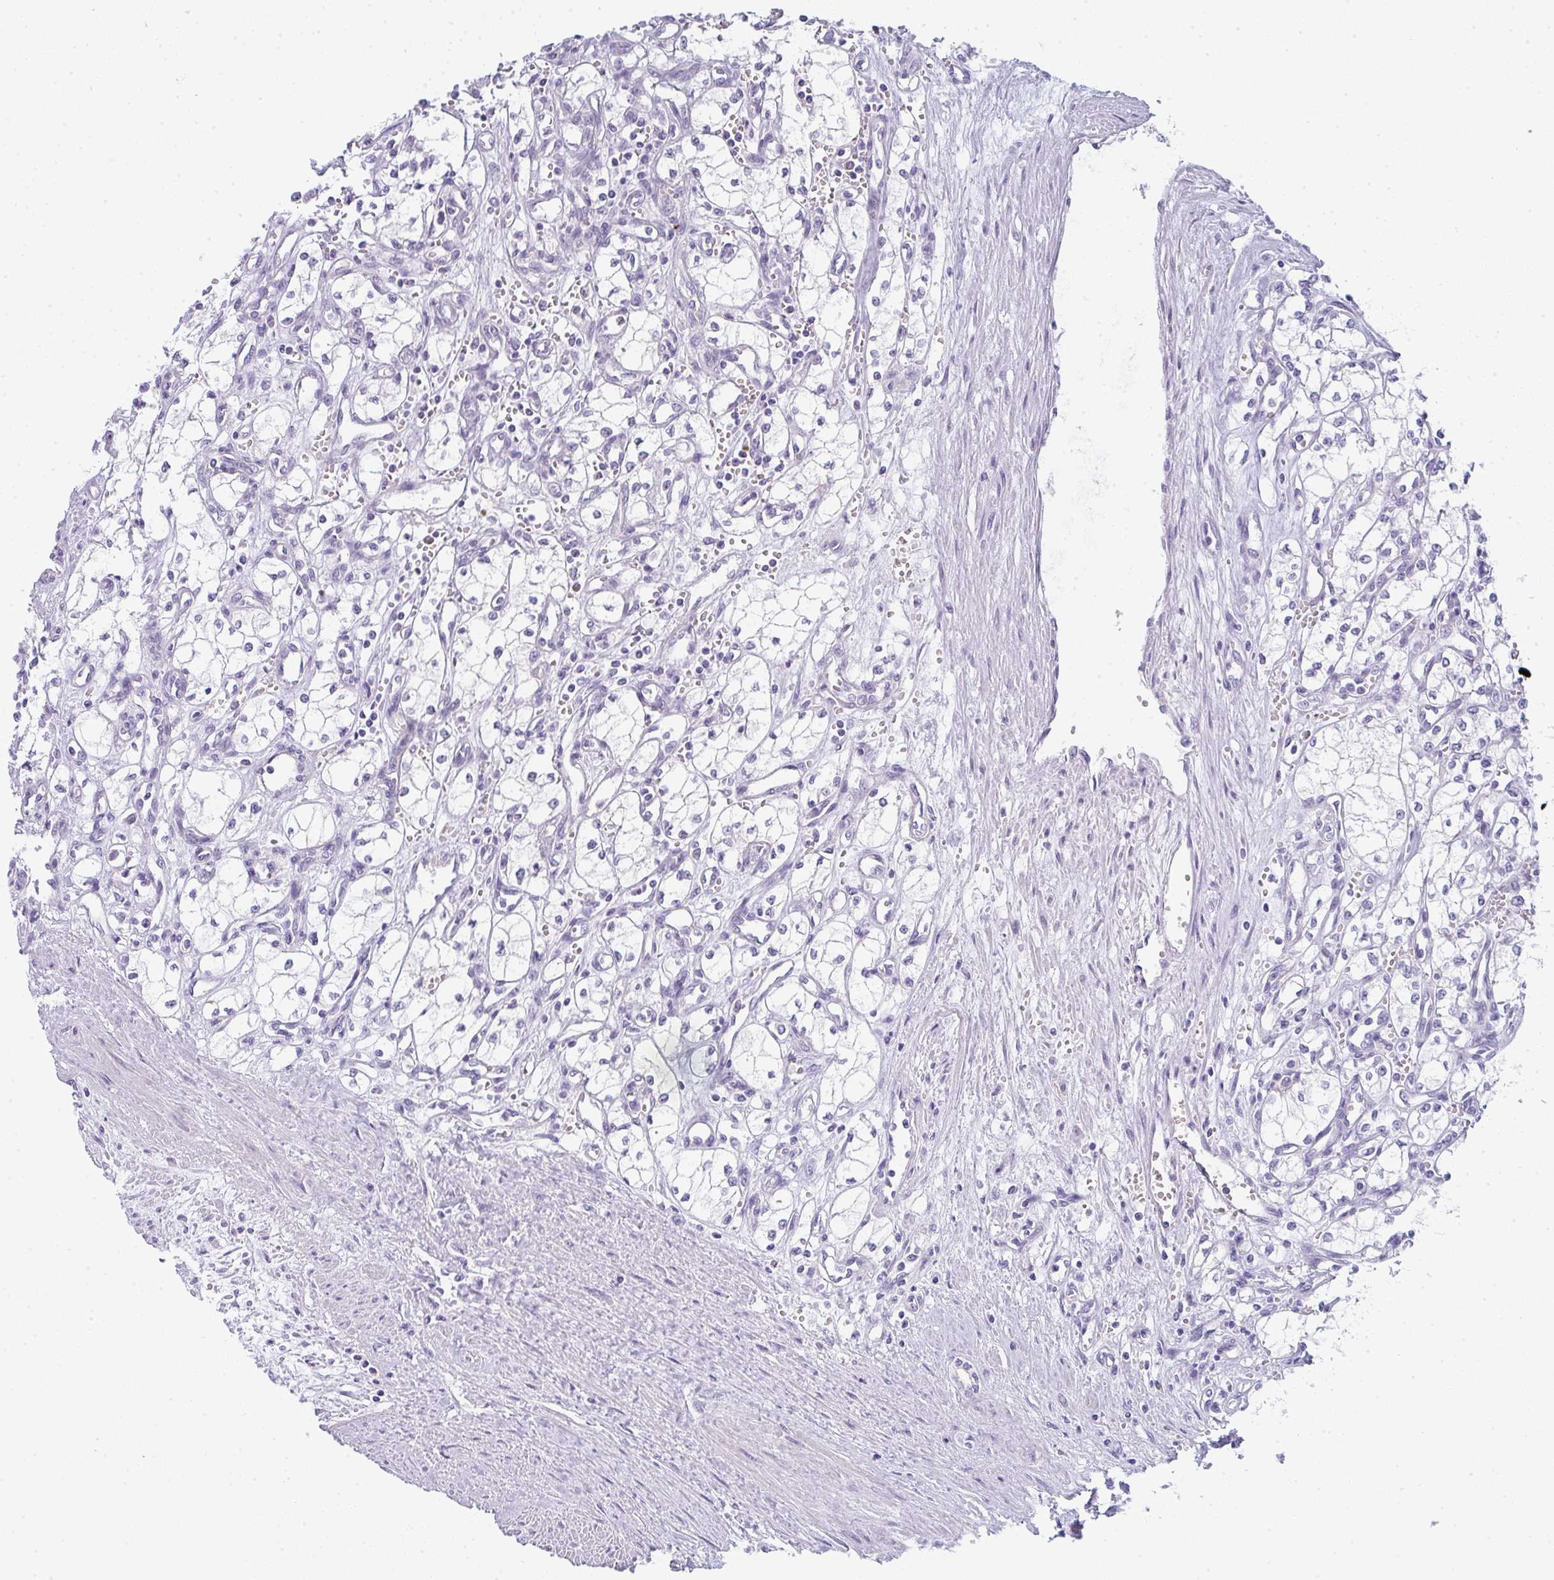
{"staining": {"intensity": "negative", "quantity": "none", "location": "none"}, "tissue": "renal cancer", "cell_type": "Tumor cells", "image_type": "cancer", "snomed": [{"axis": "morphology", "description": "Adenocarcinoma, NOS"}, {"axis": "topography", "description": "Kidney"}], "caption": "Tumor cells show no significant protein positivity in renal cancer.", "gene": "CACNA1S", "patient": {"sex": "male", "age": 59}}